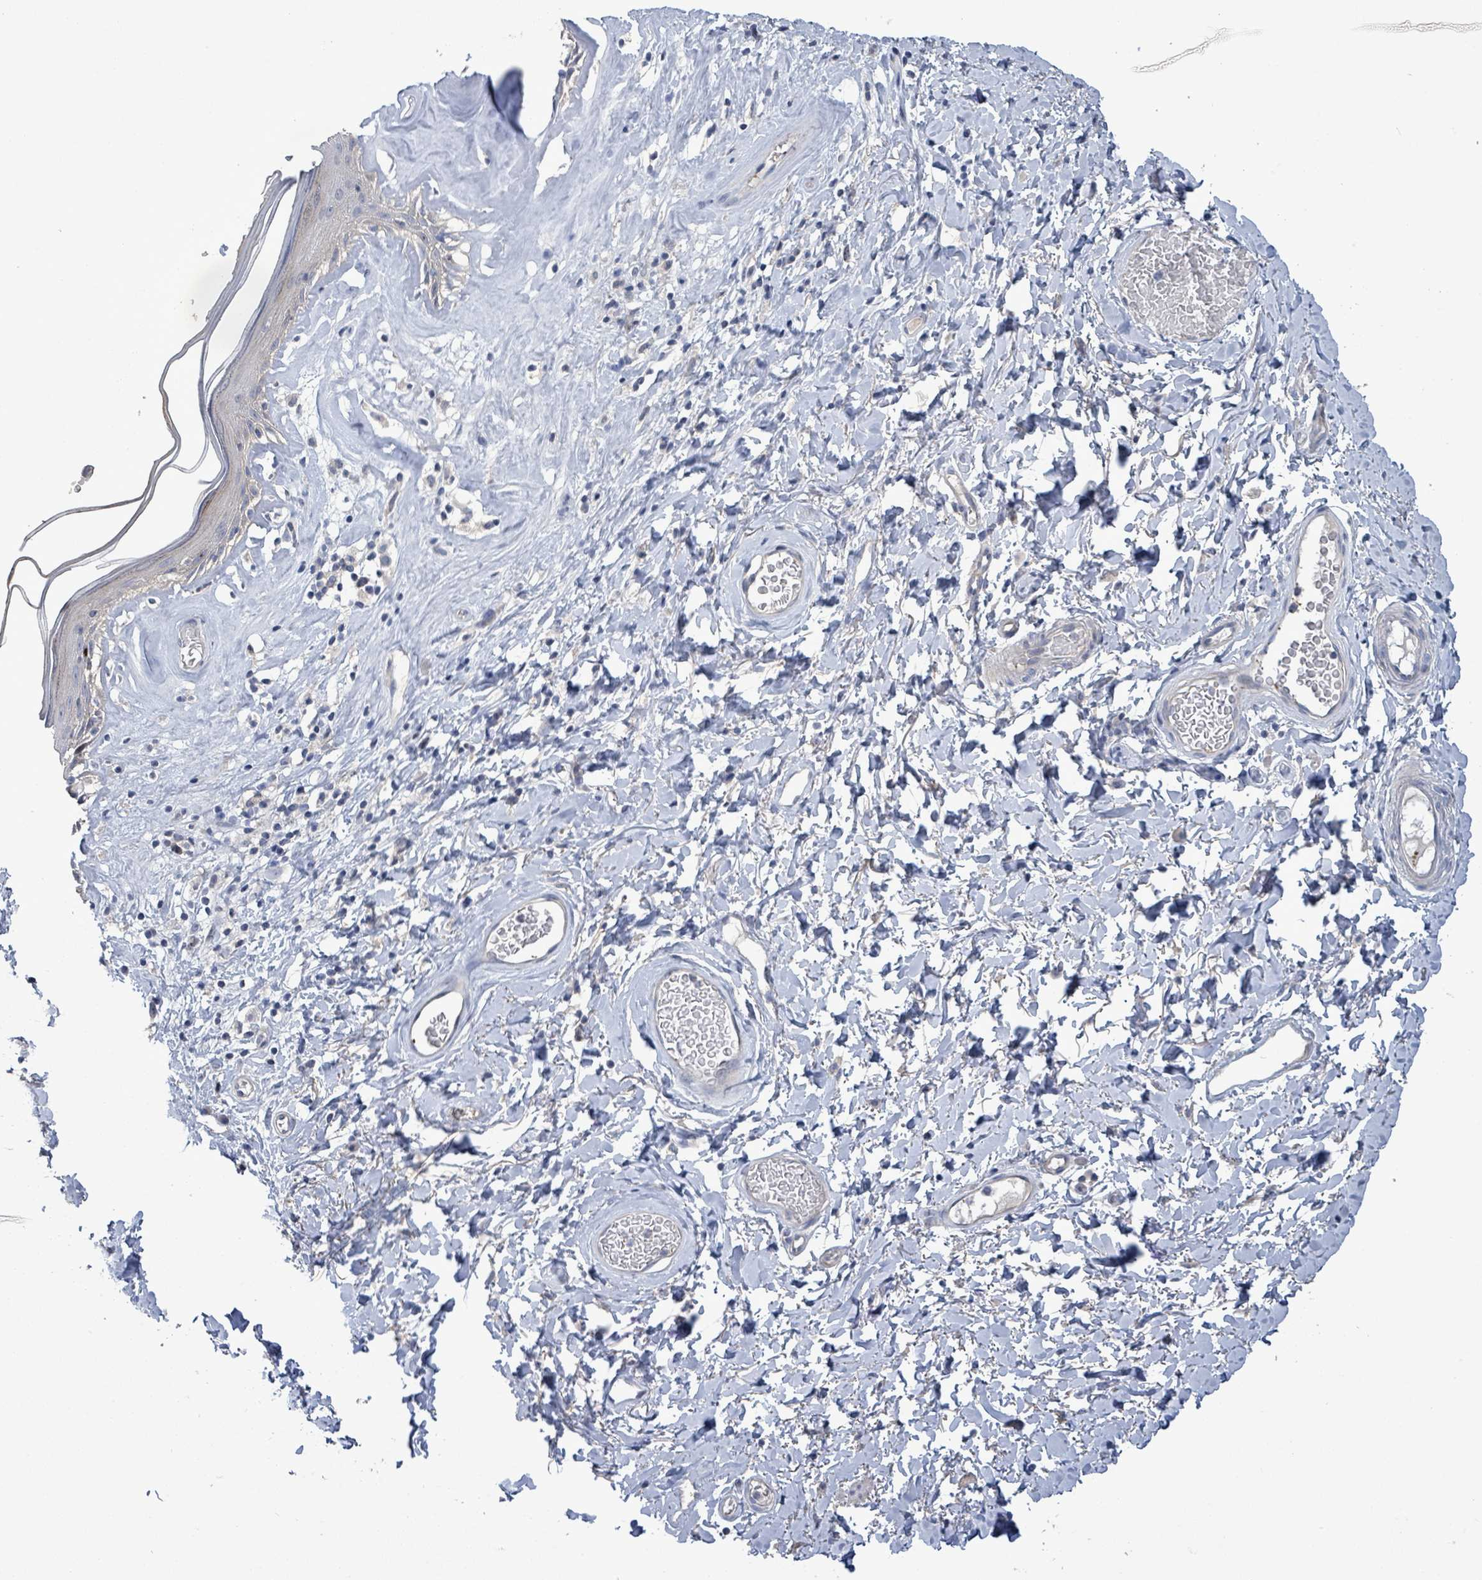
{"staining": {"intensity": "weak", "quantity": "25%-75%", "location": "cytoplasmic/membranous"}, "tissue": "skin", "cell_type": "Epidermal cells", "image_type": "normal", "snomed": [{"axis": "morphology", "description": "Normal tissue, NOS"}, {"axis": "morphology", "description": "Inflammation, NOS"}, {"axis": "topography", "description": "Vulva"}], "caption": "Immunohistochemical staining of benign human skin reveals 25%-75% levels of weak cytoplasmic/membranous protein expression in approximately 25%-75% of epidermal cells. Nuclei are stained in blue.", "gene": "HRAS", "patient": {"sex": "female", "age": 86}}